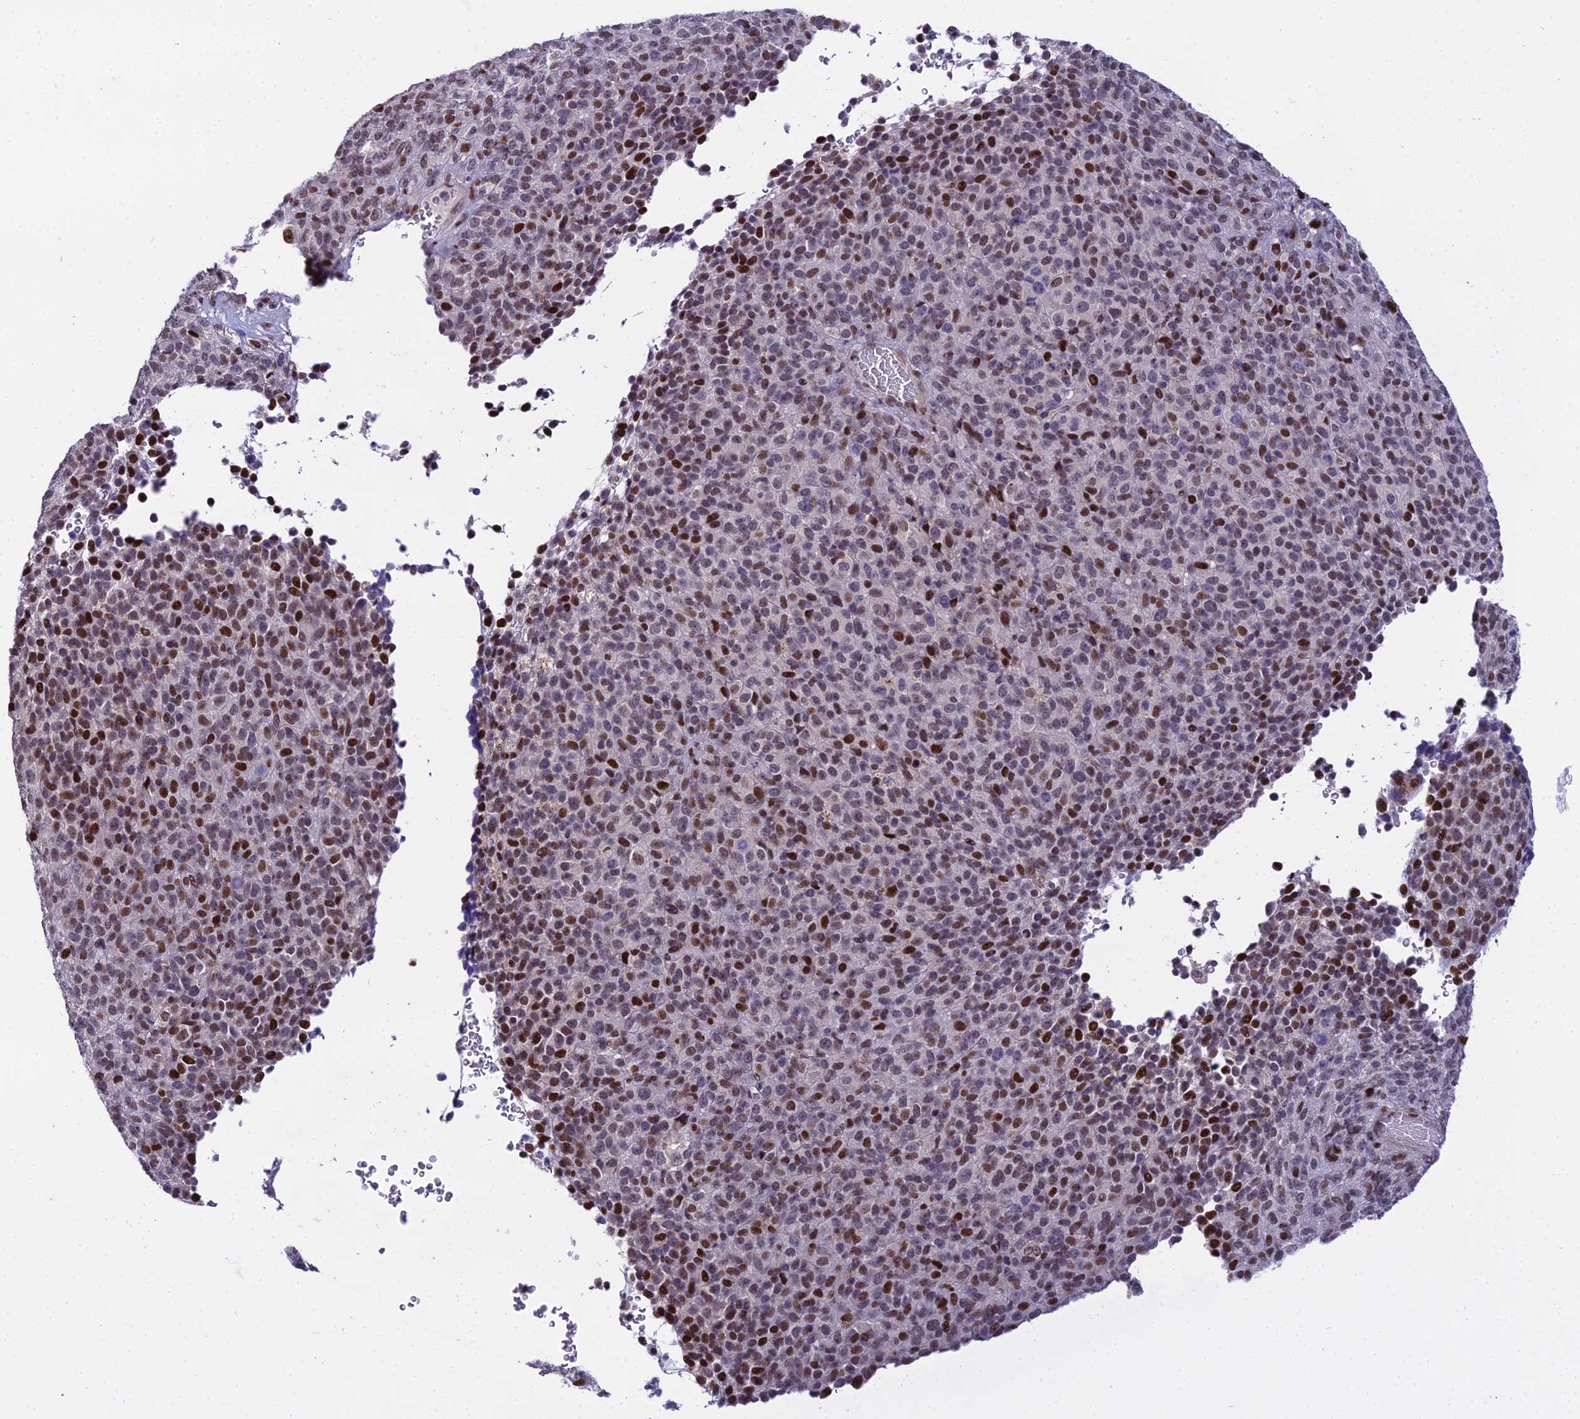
{"staining": {"intensity": "moderate", "quantity": "<25%", "location": "nuclear"}, "tissue": "melanoma", "cell_type": "Tumor cells", "image_type": "cancer", "snomed": [{"axis": "morphology", "description": "Malignant melanoma, Metastatic site"}, {"axis": "topography", "description": "Brain"}], "caption": "Approximately <25% of tumor cells in melanoma display moderate nuclear protein staining as visualized by brown immunohistochemical staining.", "gene": "ZNF707", "patient": {"sex": "female", "age": 56}}